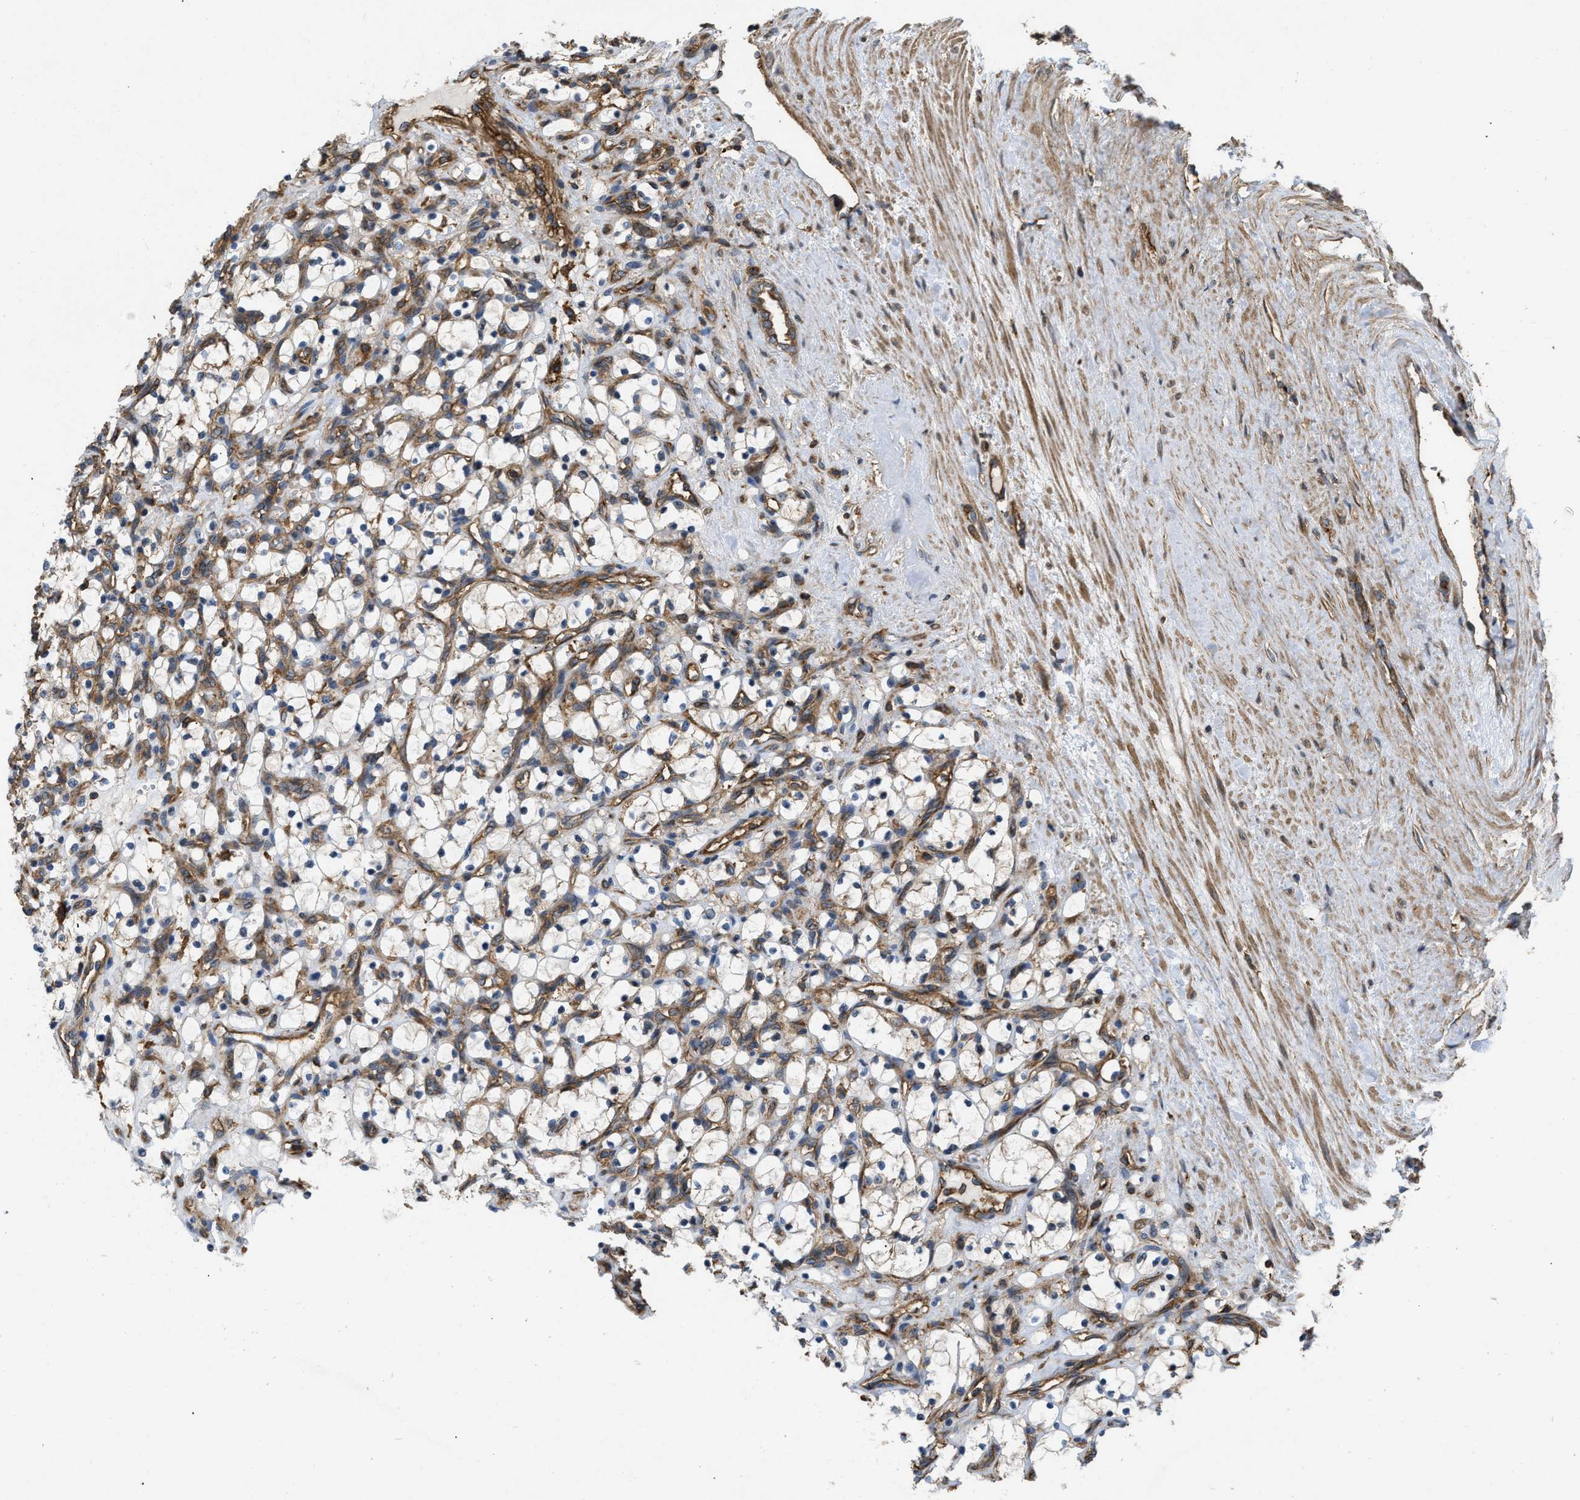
{"staining": {"intensity": "weak", "quantity": "<25%", "location": "cytoplasmic/membranous"}, "tissue": "renal cancer", "cell_type": "Tumor cells", "image_type": "cancer", "snomed": [{"axis": "morphology", "description": "Adenocarcinoma, NOS"}, {"axis": "topography", "description": "Kidney"}], "caption": "Human renal cancer (adenocarcinoma) stained for a protein using immunohistochemistry shows no staining in tumor cells.", "gene": "GNB4", "patient": {"sex": "female", "age": 69}}